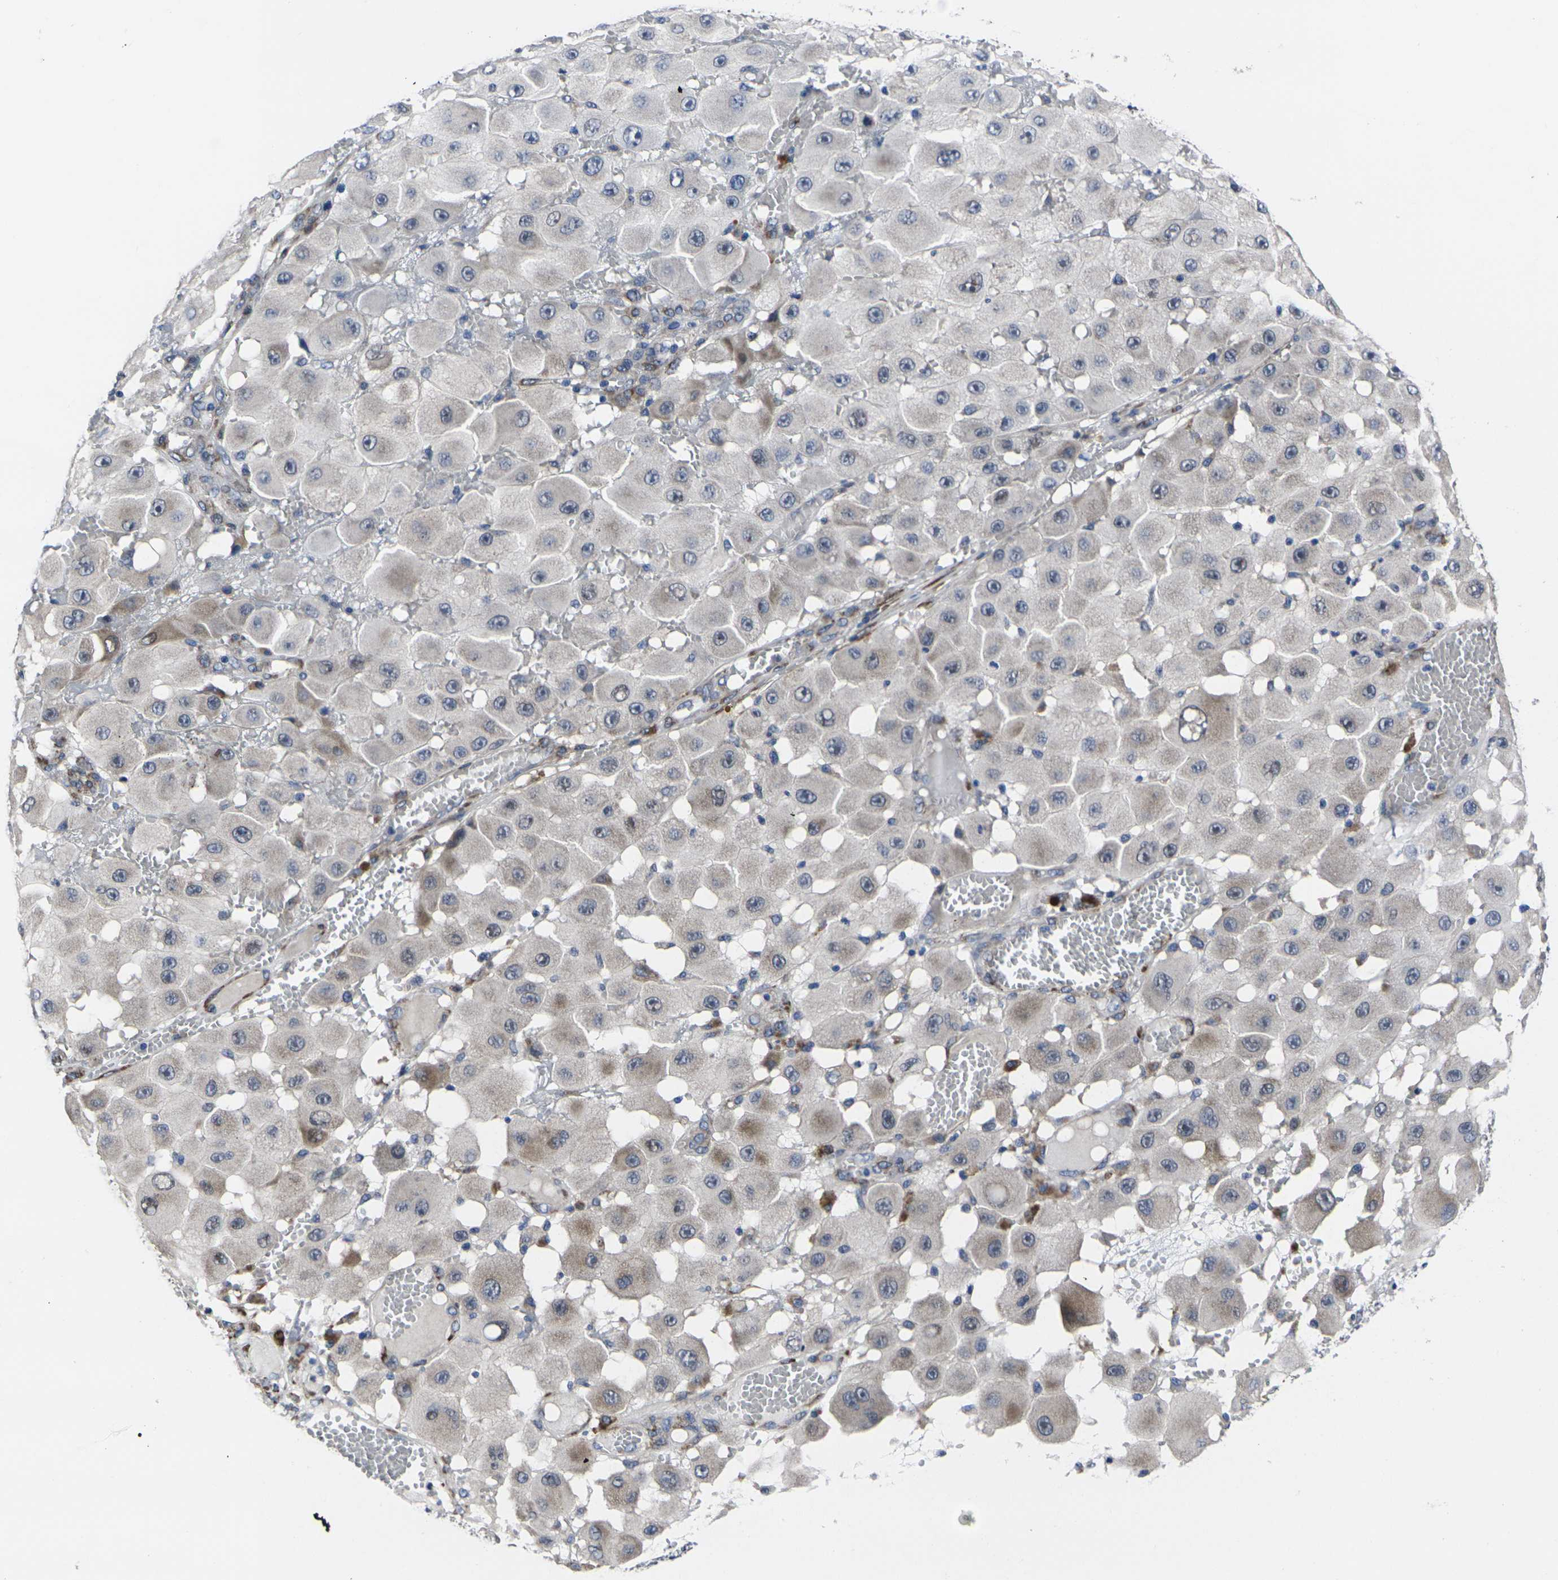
{"staining": {"intensity": "weak", "quantity": "<25%", "location": "cytoplasmic/membranous"}, "tissue": "melanoma", "cell_type": "Tumor cells", "image_type": "cancer", "snomed": [{"axis": "morphology", "description": "Malignant melanoma, NOS"}, {"axis": "topography", "description": "Skin"}], "caption": "Histopathology image shows no significant protein staining in tumor cells of melanoma.", "gene": "CYP2C8", "patient": {"sex": "female", "age": 81}}